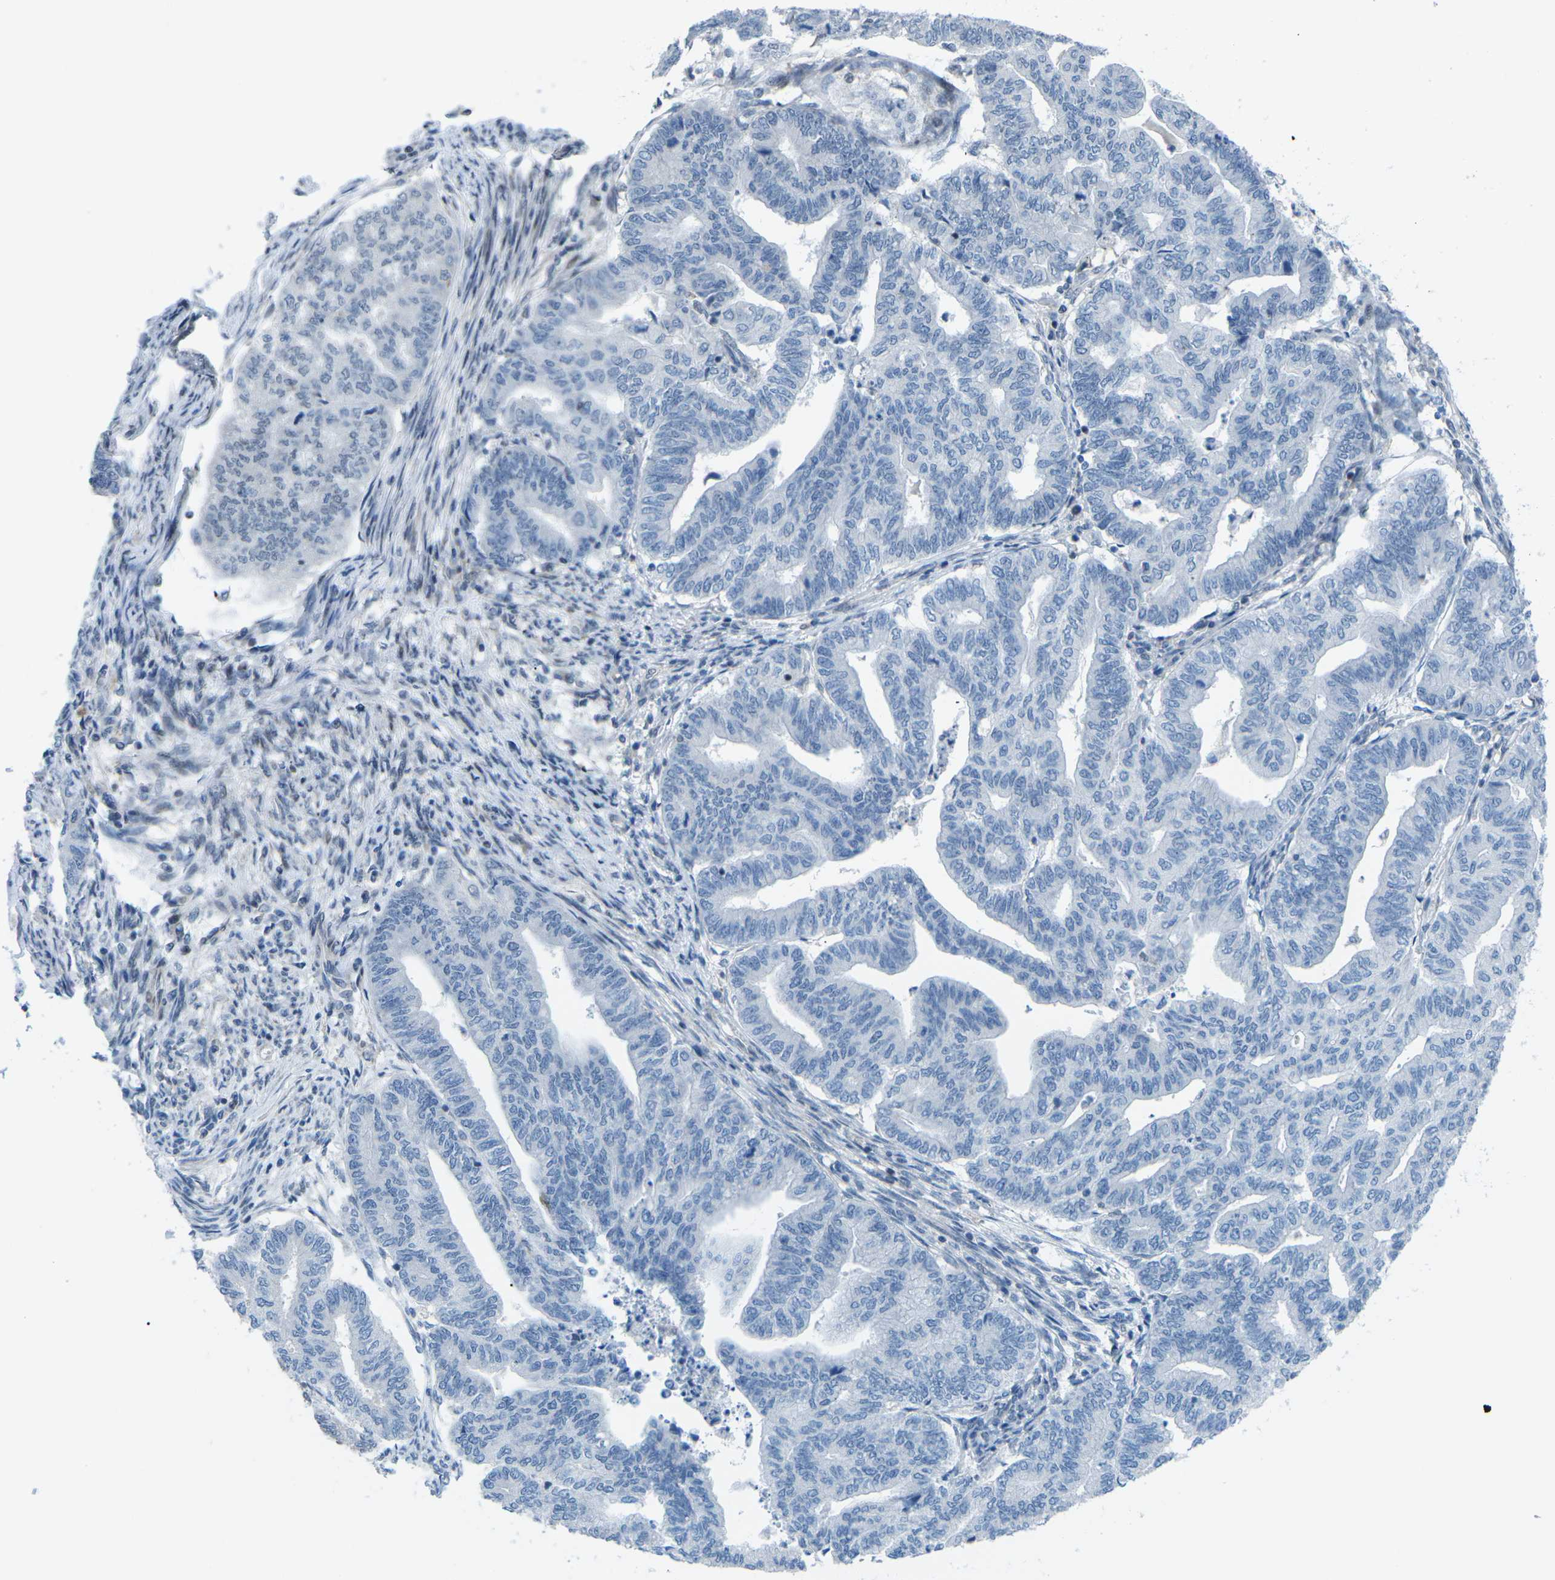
{"staining": {"intensity": "negative", "quantity": "none", "location": "none"}, "tissue": "endometrial cancer", "cell_type": "Tumor cells", "image_type": "cancer", "snomed": [{"axis": "morphology", "description": "Adenocarcinoma, NOS"}, {"axis": "topography", "description": "Endometrium"}], "caption": "Endometrial cancer (adenocarcinoma) stained for a protein using IHC exhibits no staining tumor cells.", "gene": "MBNL1", "patient": {"sex": "female", "age": 79}}